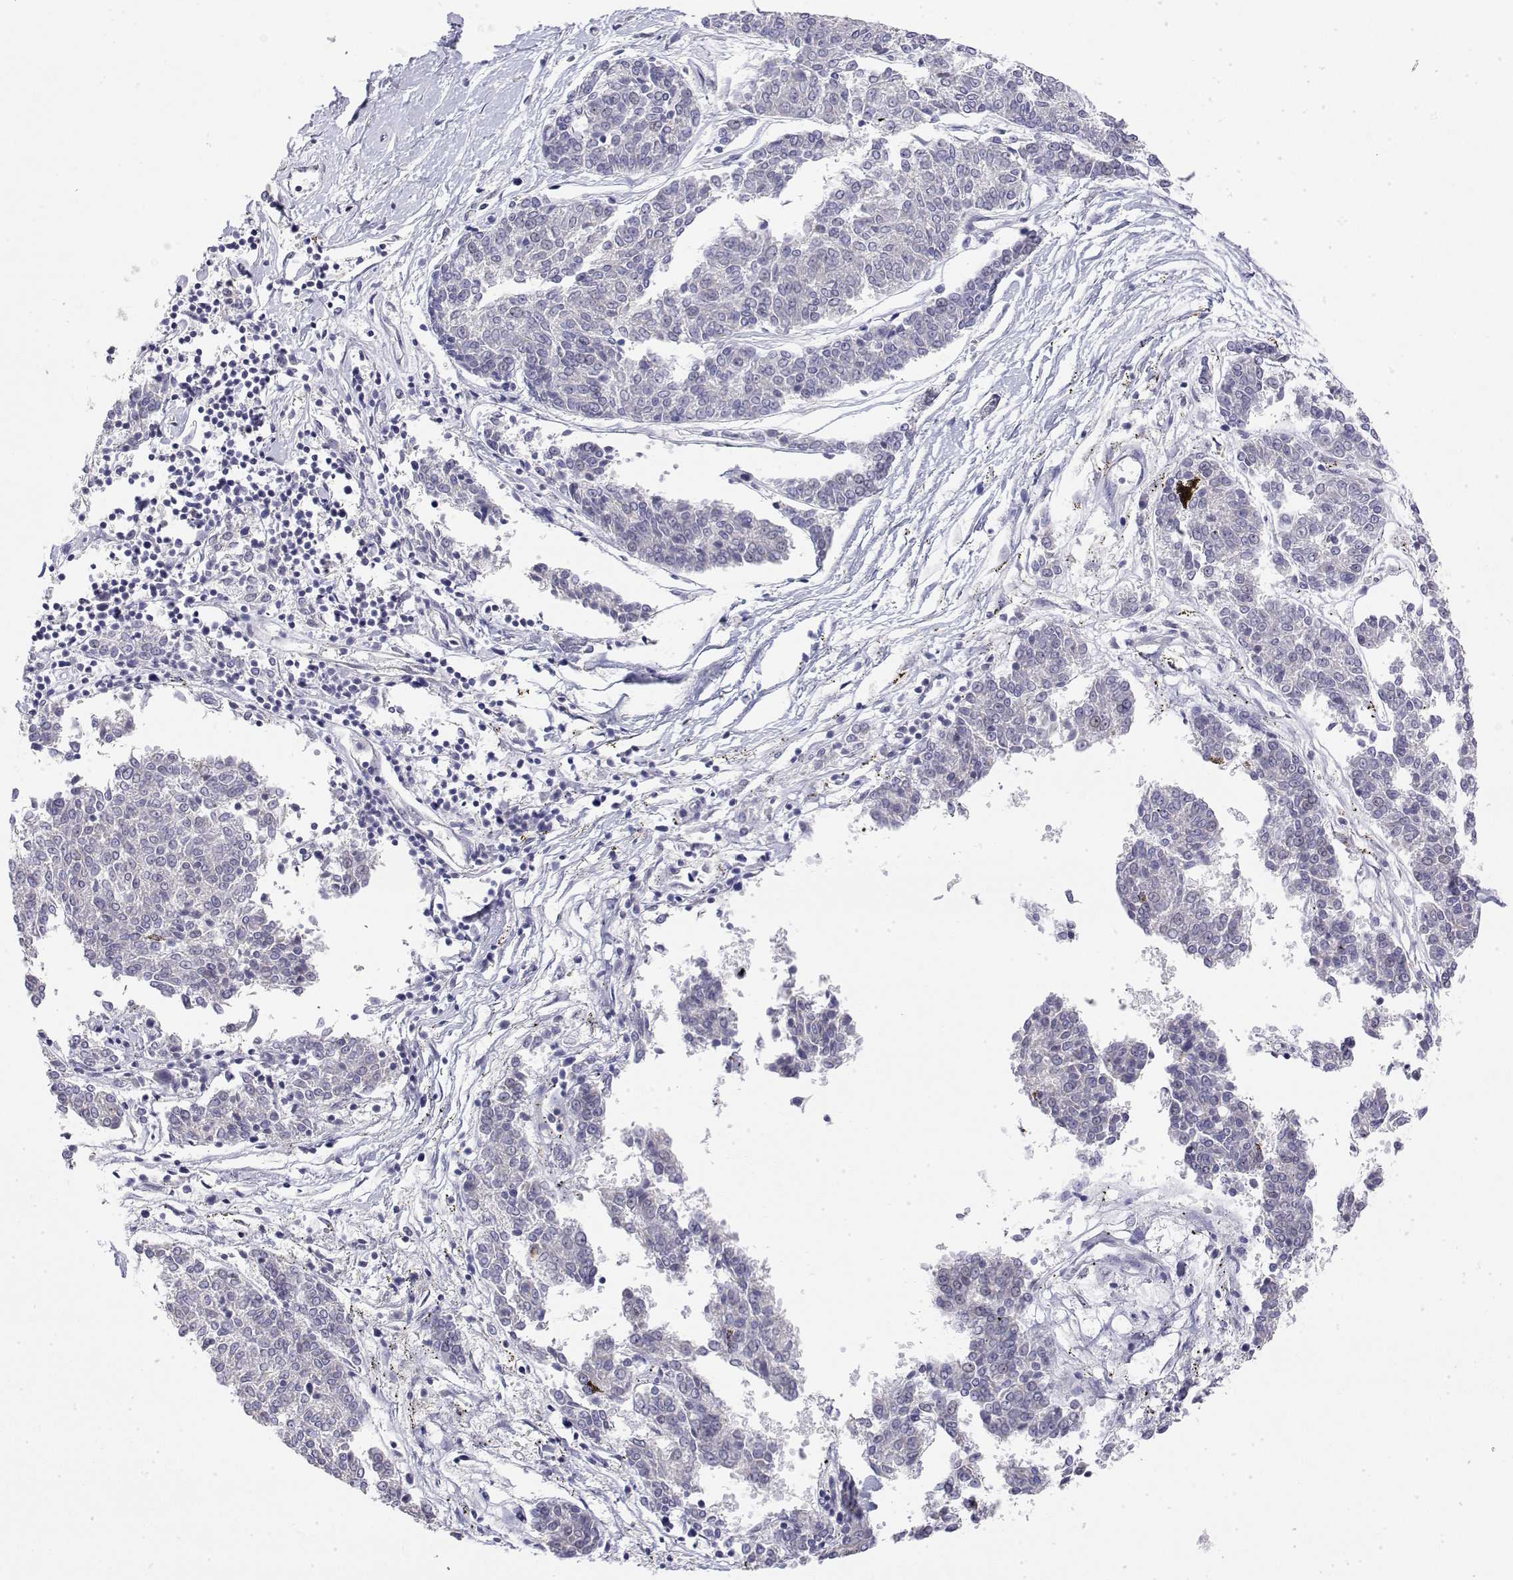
{"staining": {"intensity": "negative", "quantity": "none", "location": "none"}, "tissue": "melanoma", "cell_type": "Tumor cells", "image_type": "cancer", "snomed": [{"axis": "morphology", "description": "Malignant melanoma, NOS"}, {"axis": "topography", "description": "Skin"}], "caption": "Micrograph shows no protein staining in tumor cells of melanoma tissue. Brightfield microscopy of immunohistochemistry stained with DAB (brown) and hematoxylin (blue), captured at high magnification.", "gene": "GGACT", "patient": {"sex": "female", "age": 72}}